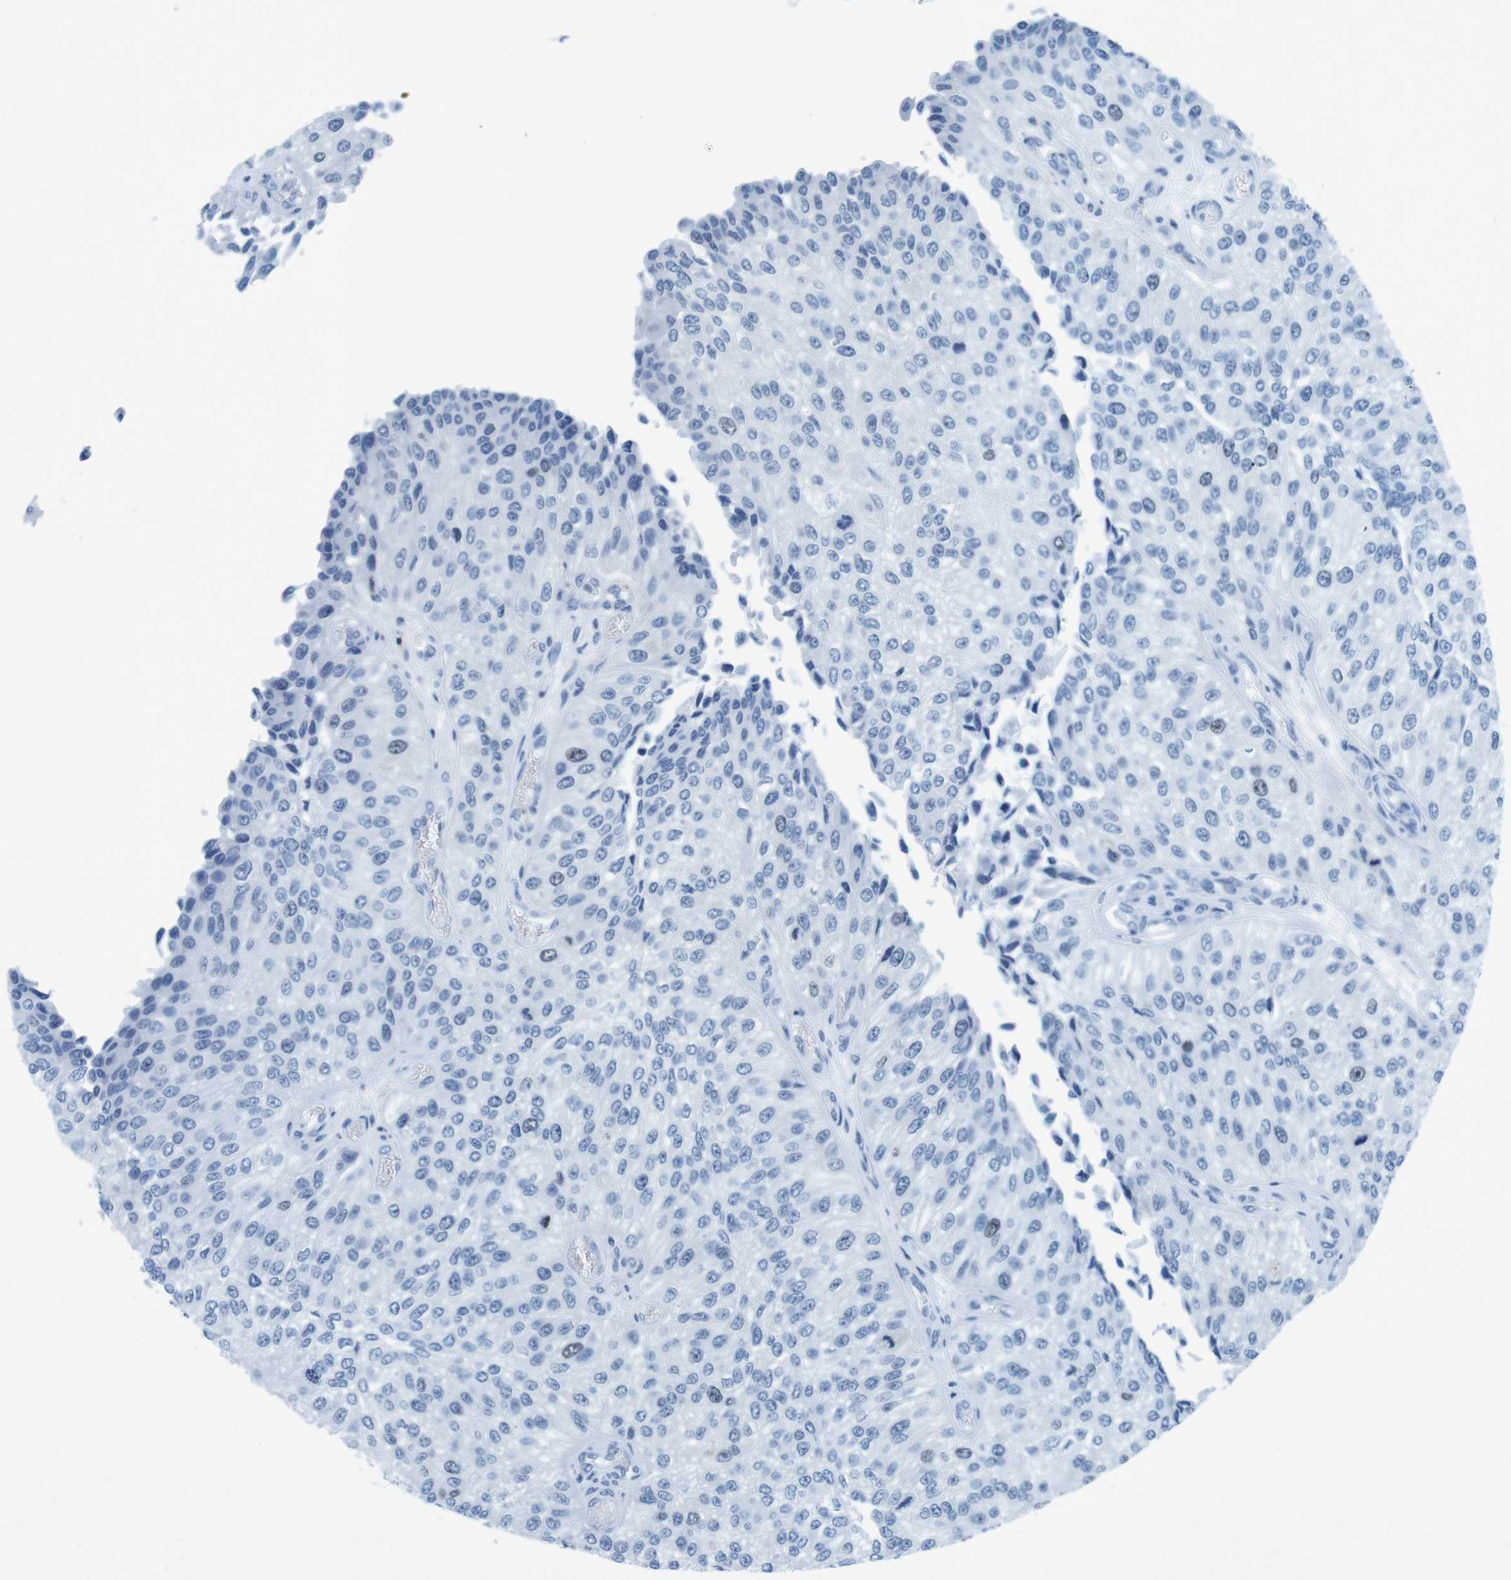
{"staining": {"intensity": "negative", "quantity": "none", "location": "none"}, "tissue": "urothelial cancer", "cell_type": "Tumor cells", "image_type": "cancer", "snomed": [{"axis": "morphology", "description": "Urothelial carcinoma, High grade"}, {"axis": "topography", "description": "Kidney"}, {"axis": "topography", "description": "Urinary bladder"}], "caption": "The image displays no significant staining in tumor cells of urothelial cancer.", "gene": "CTAG1B", "patient": {"sex": "male", "age": 77}}